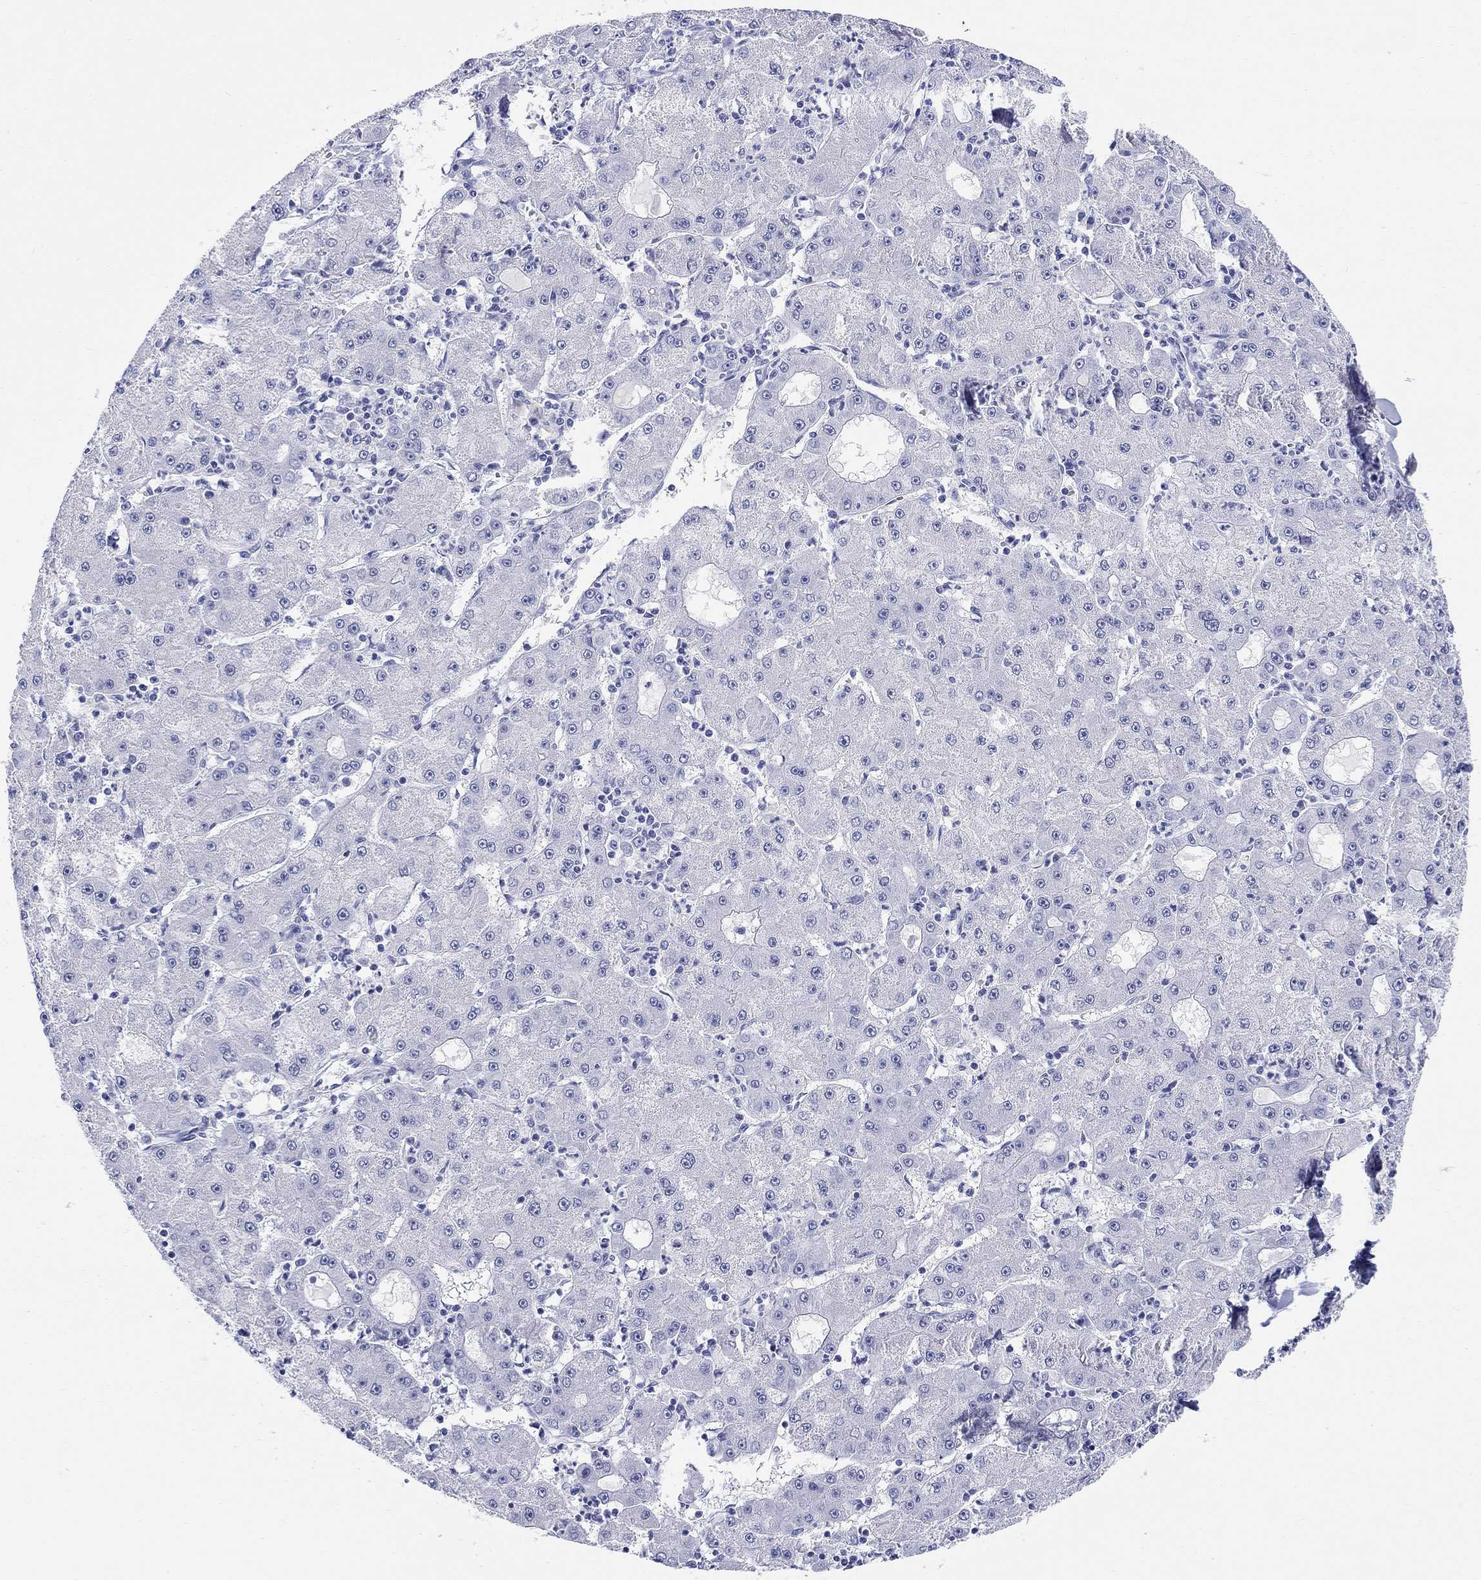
{"staining": {"intensity": "negative", "quantity": "none", "location": "none"}, "tissue": "liver cancer", "cell_type": "Tumor cells", "image_type": "cancer", "snomed": [{"axis": "morphology", "description": "Carcinoma, Hepatocellular, NOS"}, {"axis": "topography", "description": "Liver"}], "caption": "High magnification brightfield microscopy of hepatocellular carcinoma (liver) stained with DAB (3,3'-diaminobenzidine) (brown) and counterstained with hematoxylin (blue): tumor cells show no significant positivity.", "gene": "LAMP5", "patient": {"sex": "male", "age": 73}}